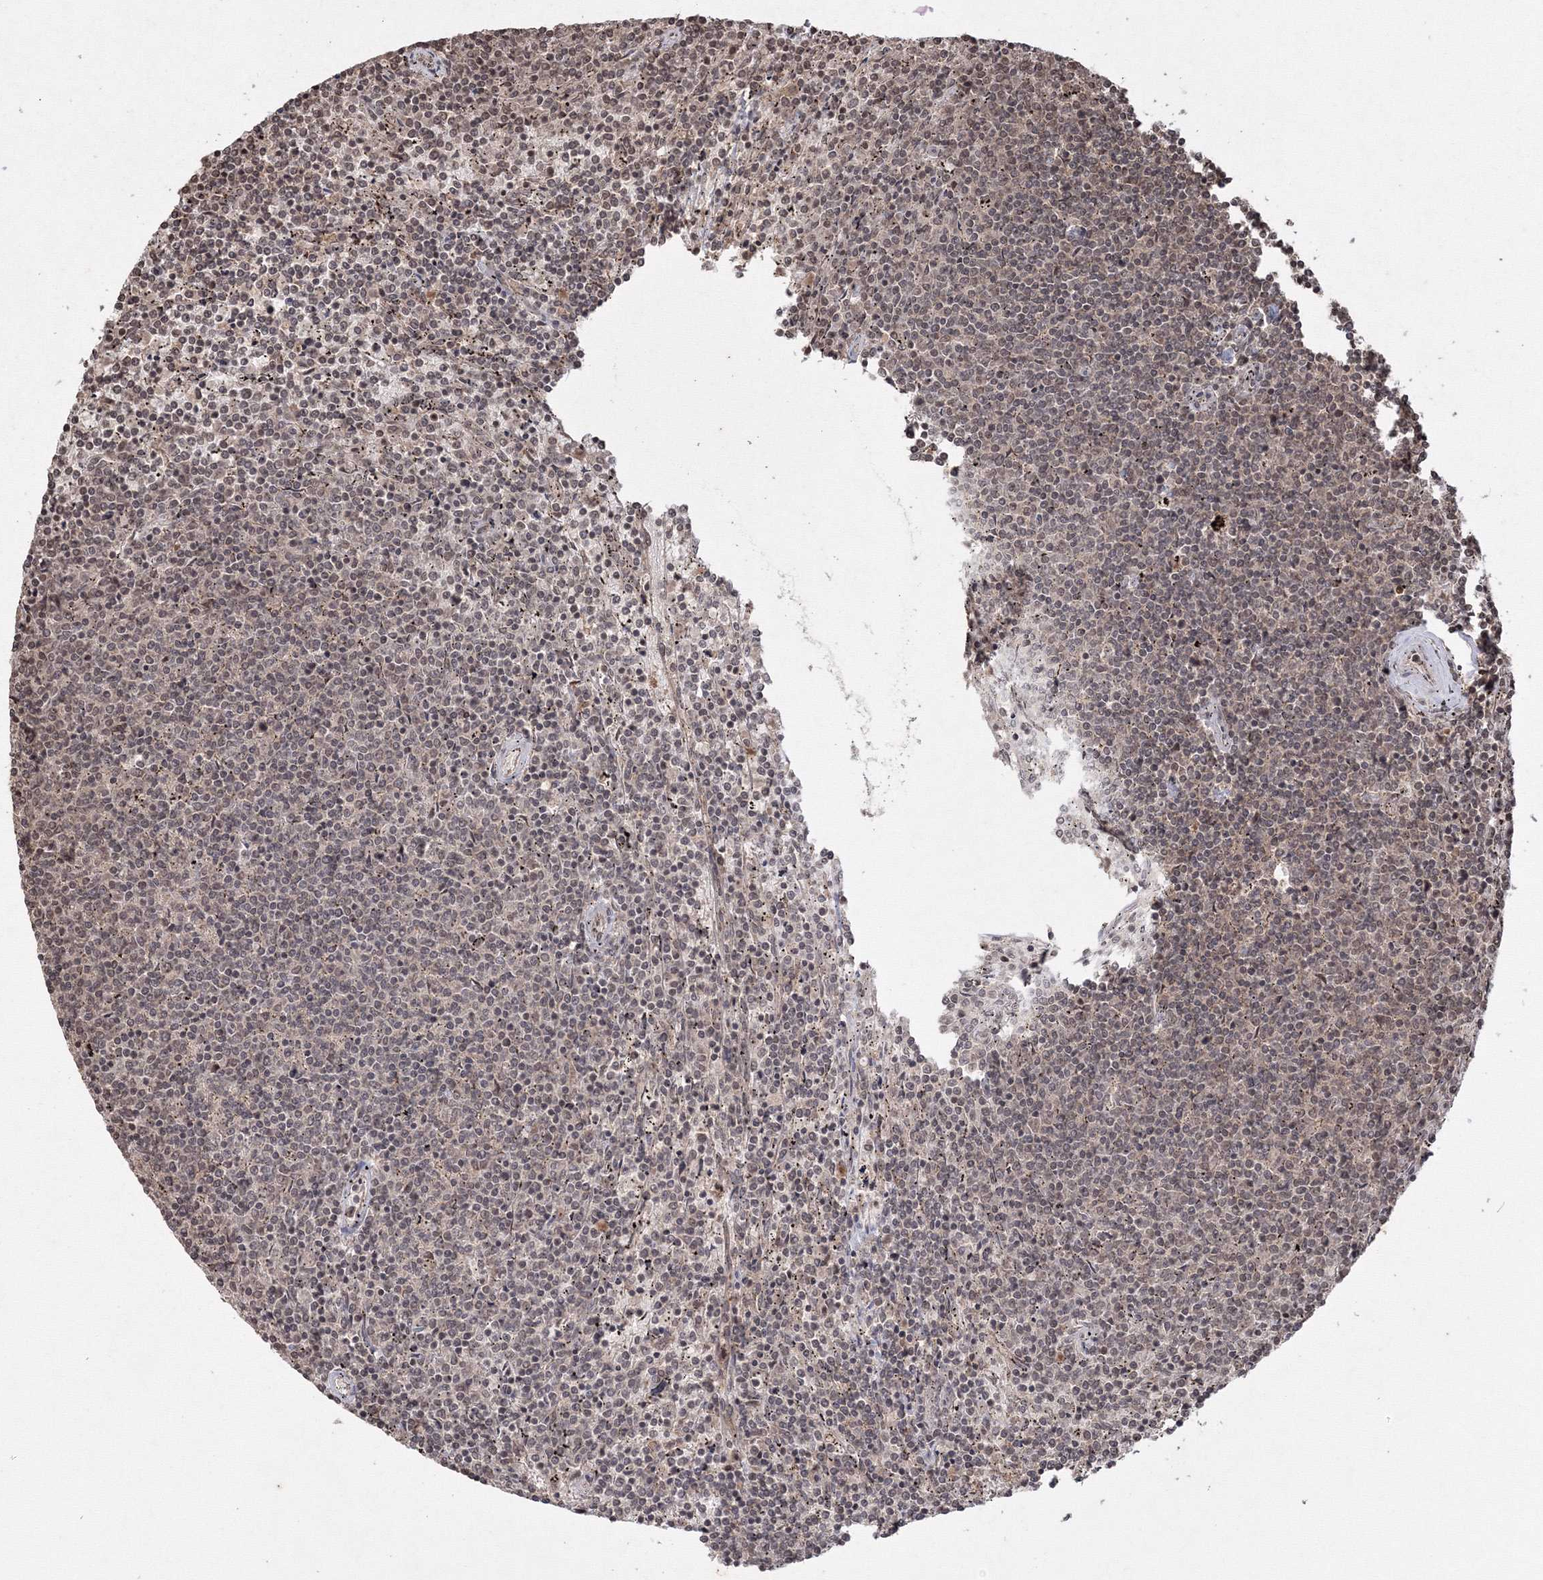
{"staining": {"intensity": "weak", "quantity": "25%-75%", "location": "nuclear"}, "tissue": "lymphoma", "cell_type": "Tumor cells", "image_type": "cancer", "snomed": [{"axis": "morphology", "description": "Malignant lymphoma, non-Hodgkin's type, Low grade"}, {"axis": "topography", "description": "Spleen"}], "caption": "A brown stain labels weak nuclear expression of a protein in lymphoma tumor cells. The protein of interest is shown in brown color, while the nuclei are stained blue.", "gene": "PEX13", "patient": {"sex": "female", "age": 50}}